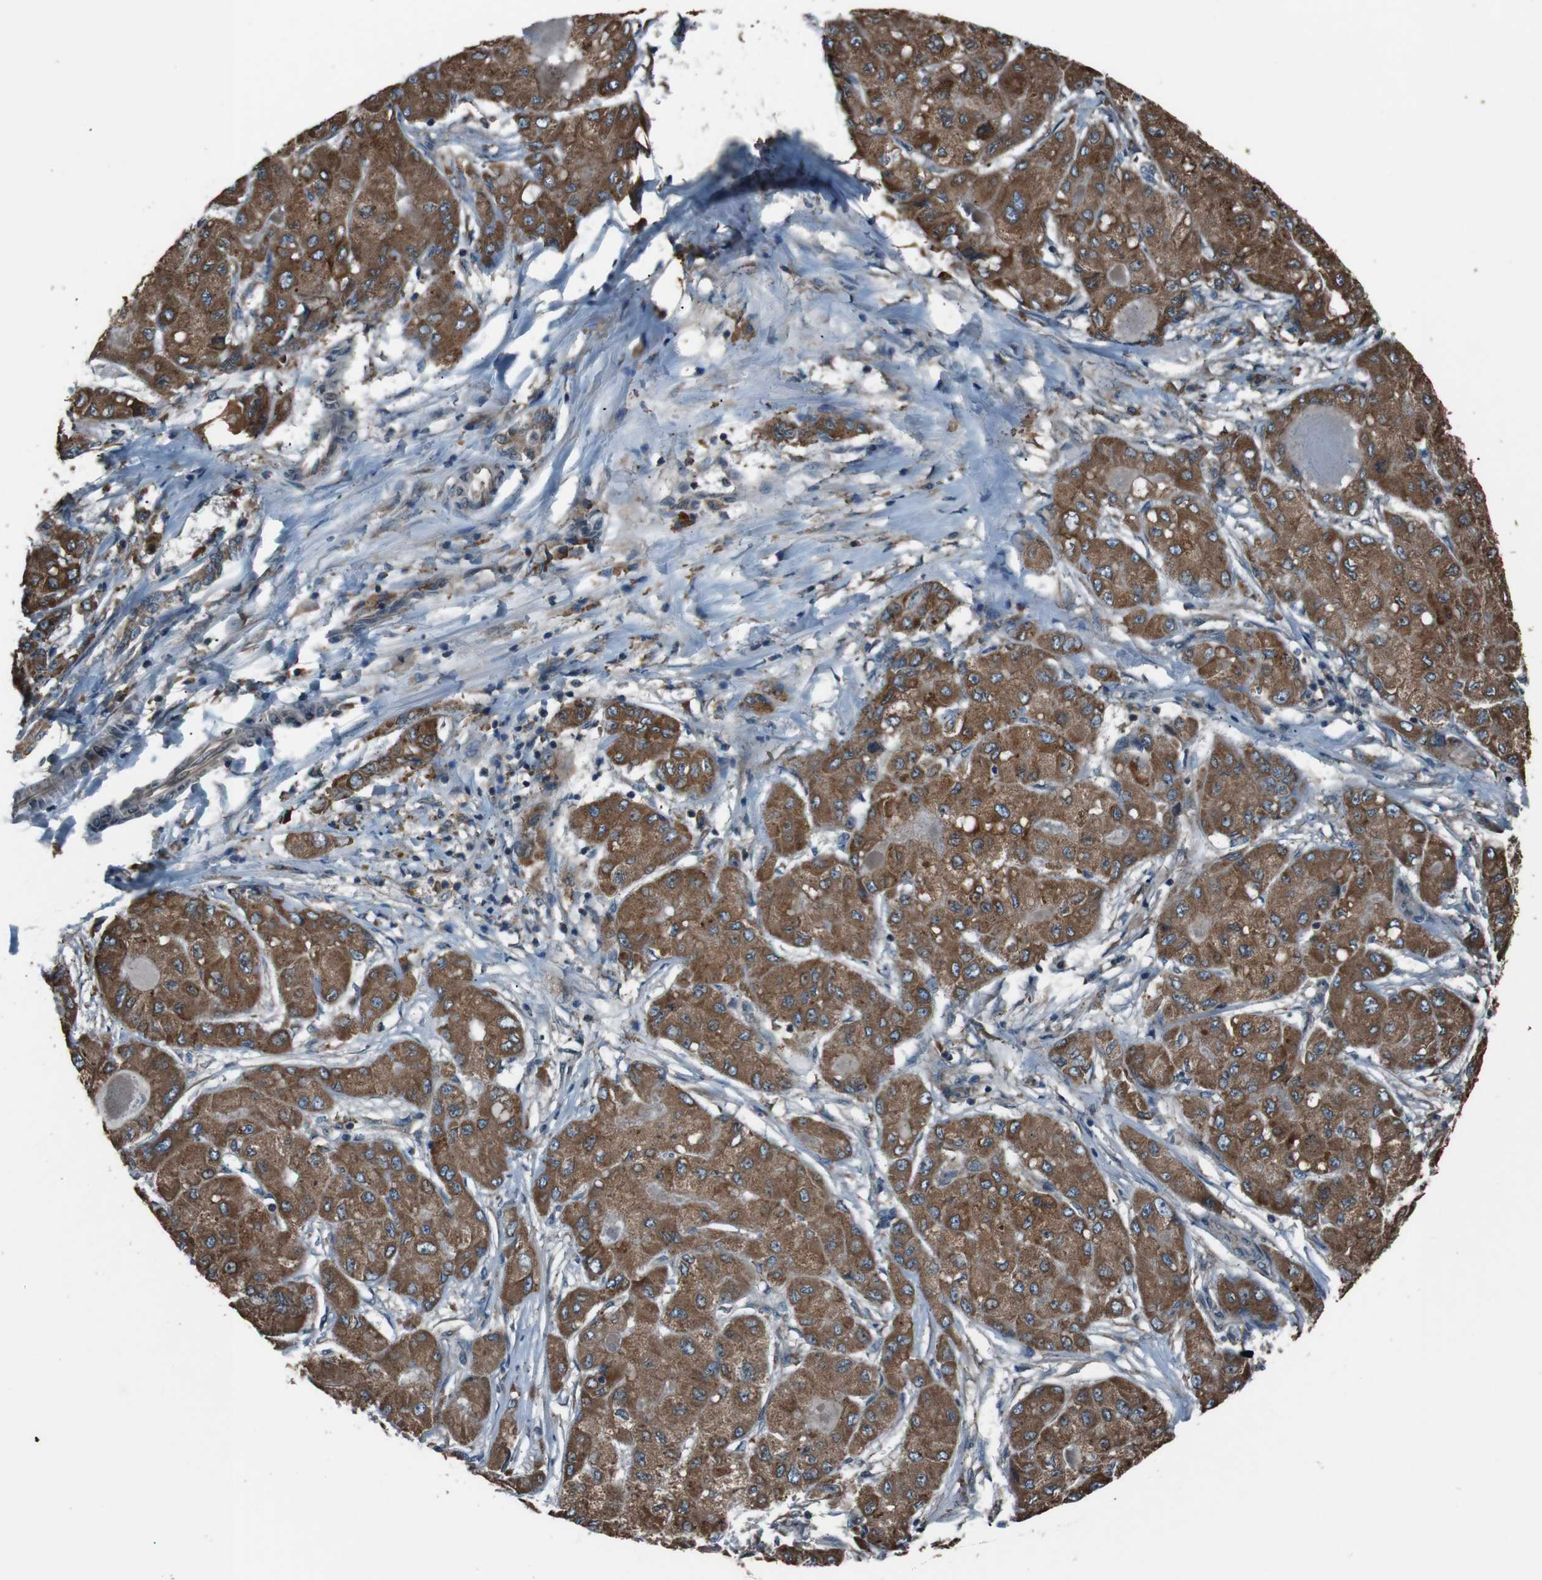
{"staining": {"intensity": "moderate", "quantity": ">75%", "location": "cytoplasmic/membranous"}, "tissue": "liver cancer", "cell_type": "Tumor cells", "image_type": "cancer", "snomed": [{"axis": "morphology", "description": "Carcinoma, Hepatocellular, NOS"}, {"axis": "topography", "description": "Liver"}], "caption": "Approximately >75% of tumor cells in human liver cancer (hepatocellular carcinoma) show moderate cytoplasmic/membranous protein positivity as visualized by brown immunohistochemical staining.", "gene": "SIGMAR1", "patient": {"sex": "male", "age": 80}}